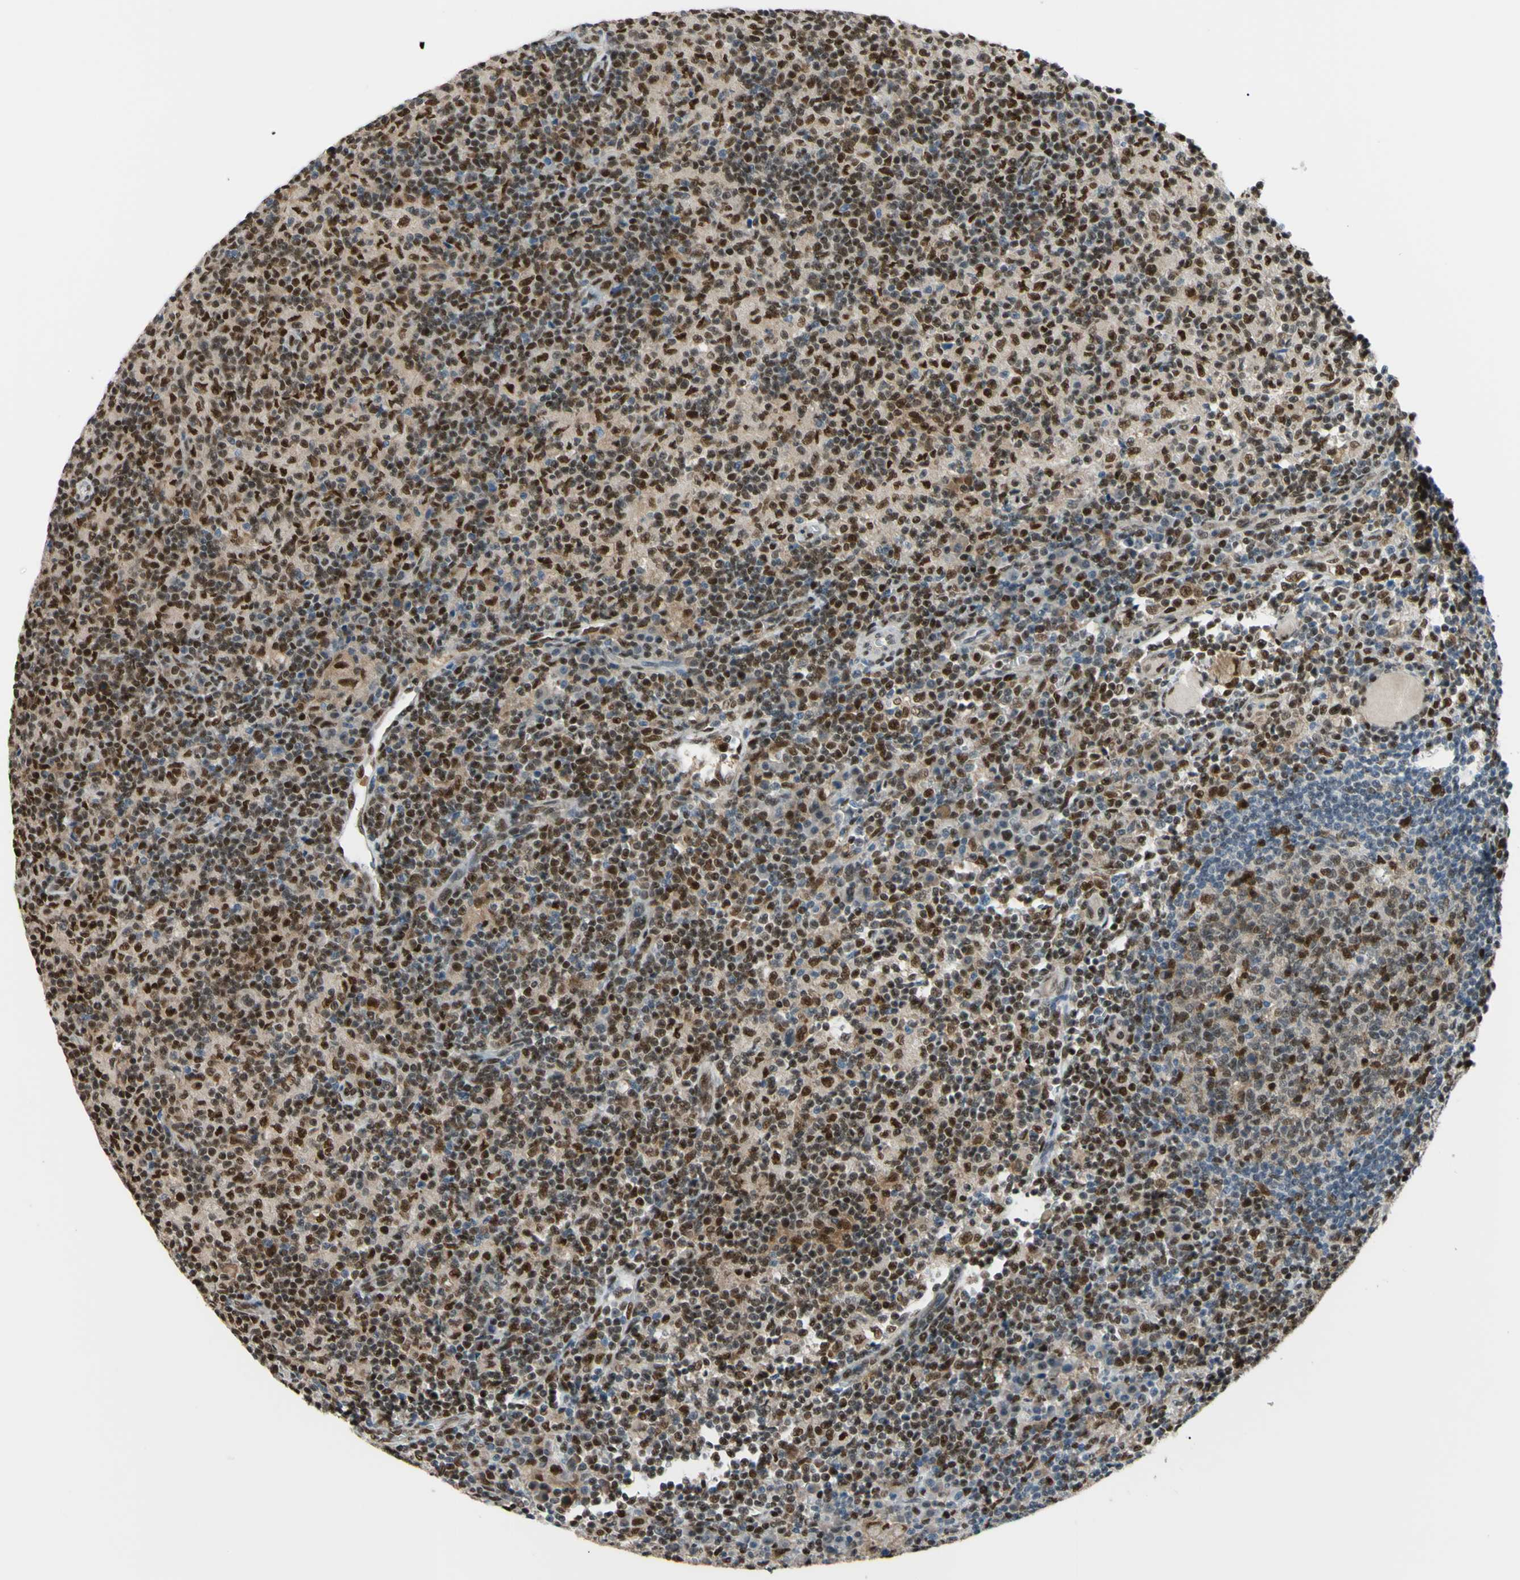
{"staining": {"intensity": "strong", "quantity": ">75%", "location": "nuclear"}, "tissue": "lymph node", "cell_type": "Germinal center cells", "image_type": "normal", "snomed": [{"axis": "morphology", "description": "Normal tissue, NOS"}, {"axis": "morphology", "description": "Inflammation, NOS"}, {"axis": "topography", "description": "Lymph node"}], "caption": "A high amount of strong nuclear staining is appreciated in approximately >75% of germinal center cells in normal lymph node. (Brightfield microscopy of DAB IHC at high magnification).", "gene": "FKBP5", "patient": {"sex": "male", "age": 55}}